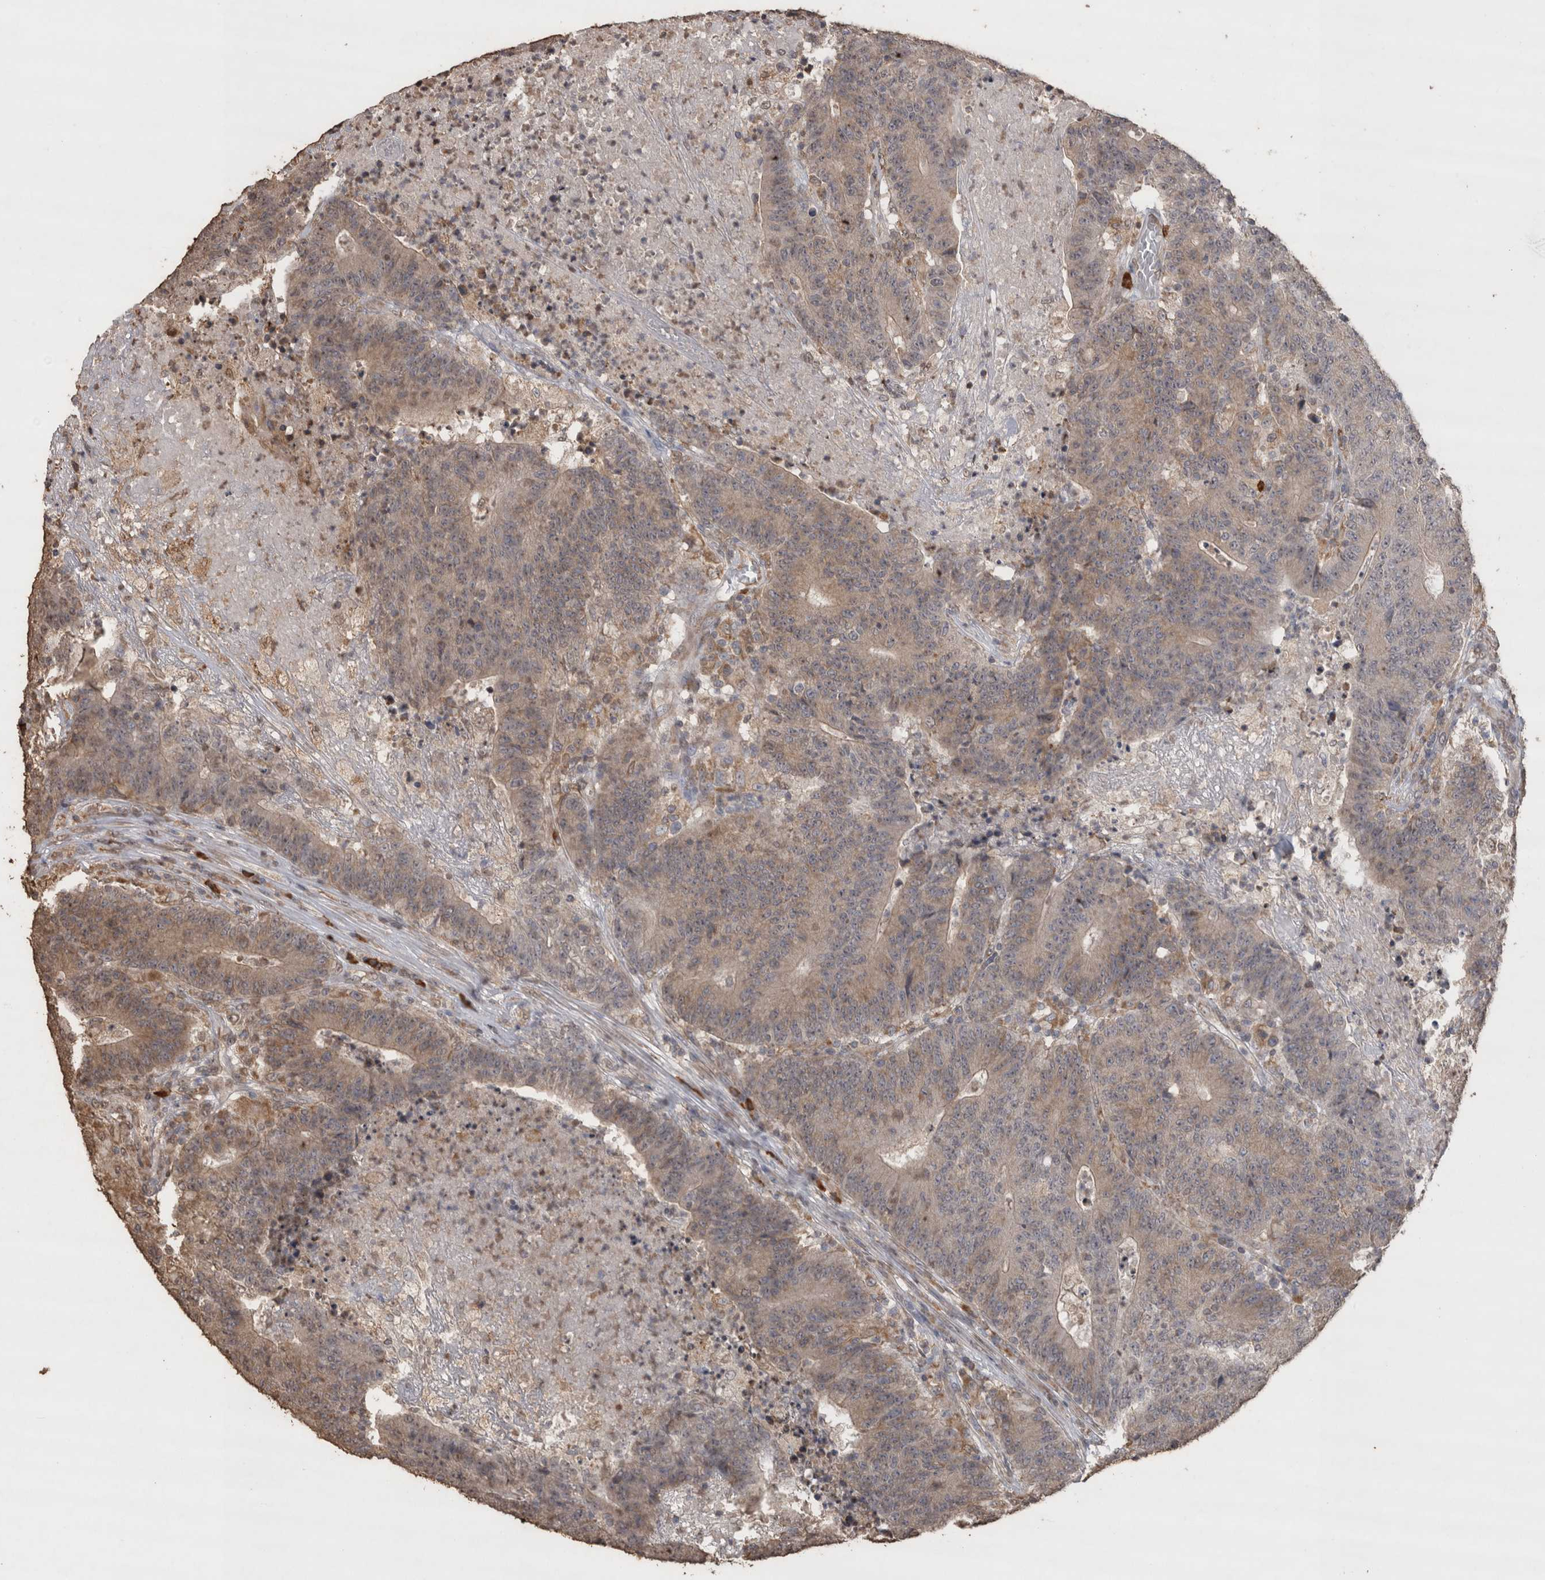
{"staining": {"intensity": "weak", "quantity": ">75%", "location": "cytoplasmic/membranous"}, "tissue": "colorectal cancer", "cell_type": "Tumor cells", "image_type": "cancer", "snomed": [{"axis": "morphology", "description": "Normal tissue, NOS"}, {"axis": "morphology", "description": "Adenocarcinoma, NOS"}, {"axis": "topography", "description": "Colon"}], "caption": "Immunohistochemistry photomicrograph of neoplastic tissue: human adenocarcinoma (colorectal) stained using immunohistochemistry demonstrates low levels of weak protein expression localized specifically in the cytoplasmic/membranous of tumor cells, appearing as a cytoplasmic/membranous brown color.", "gene": "CRELD2", "patient": {"sex": "female", "age": 75}}